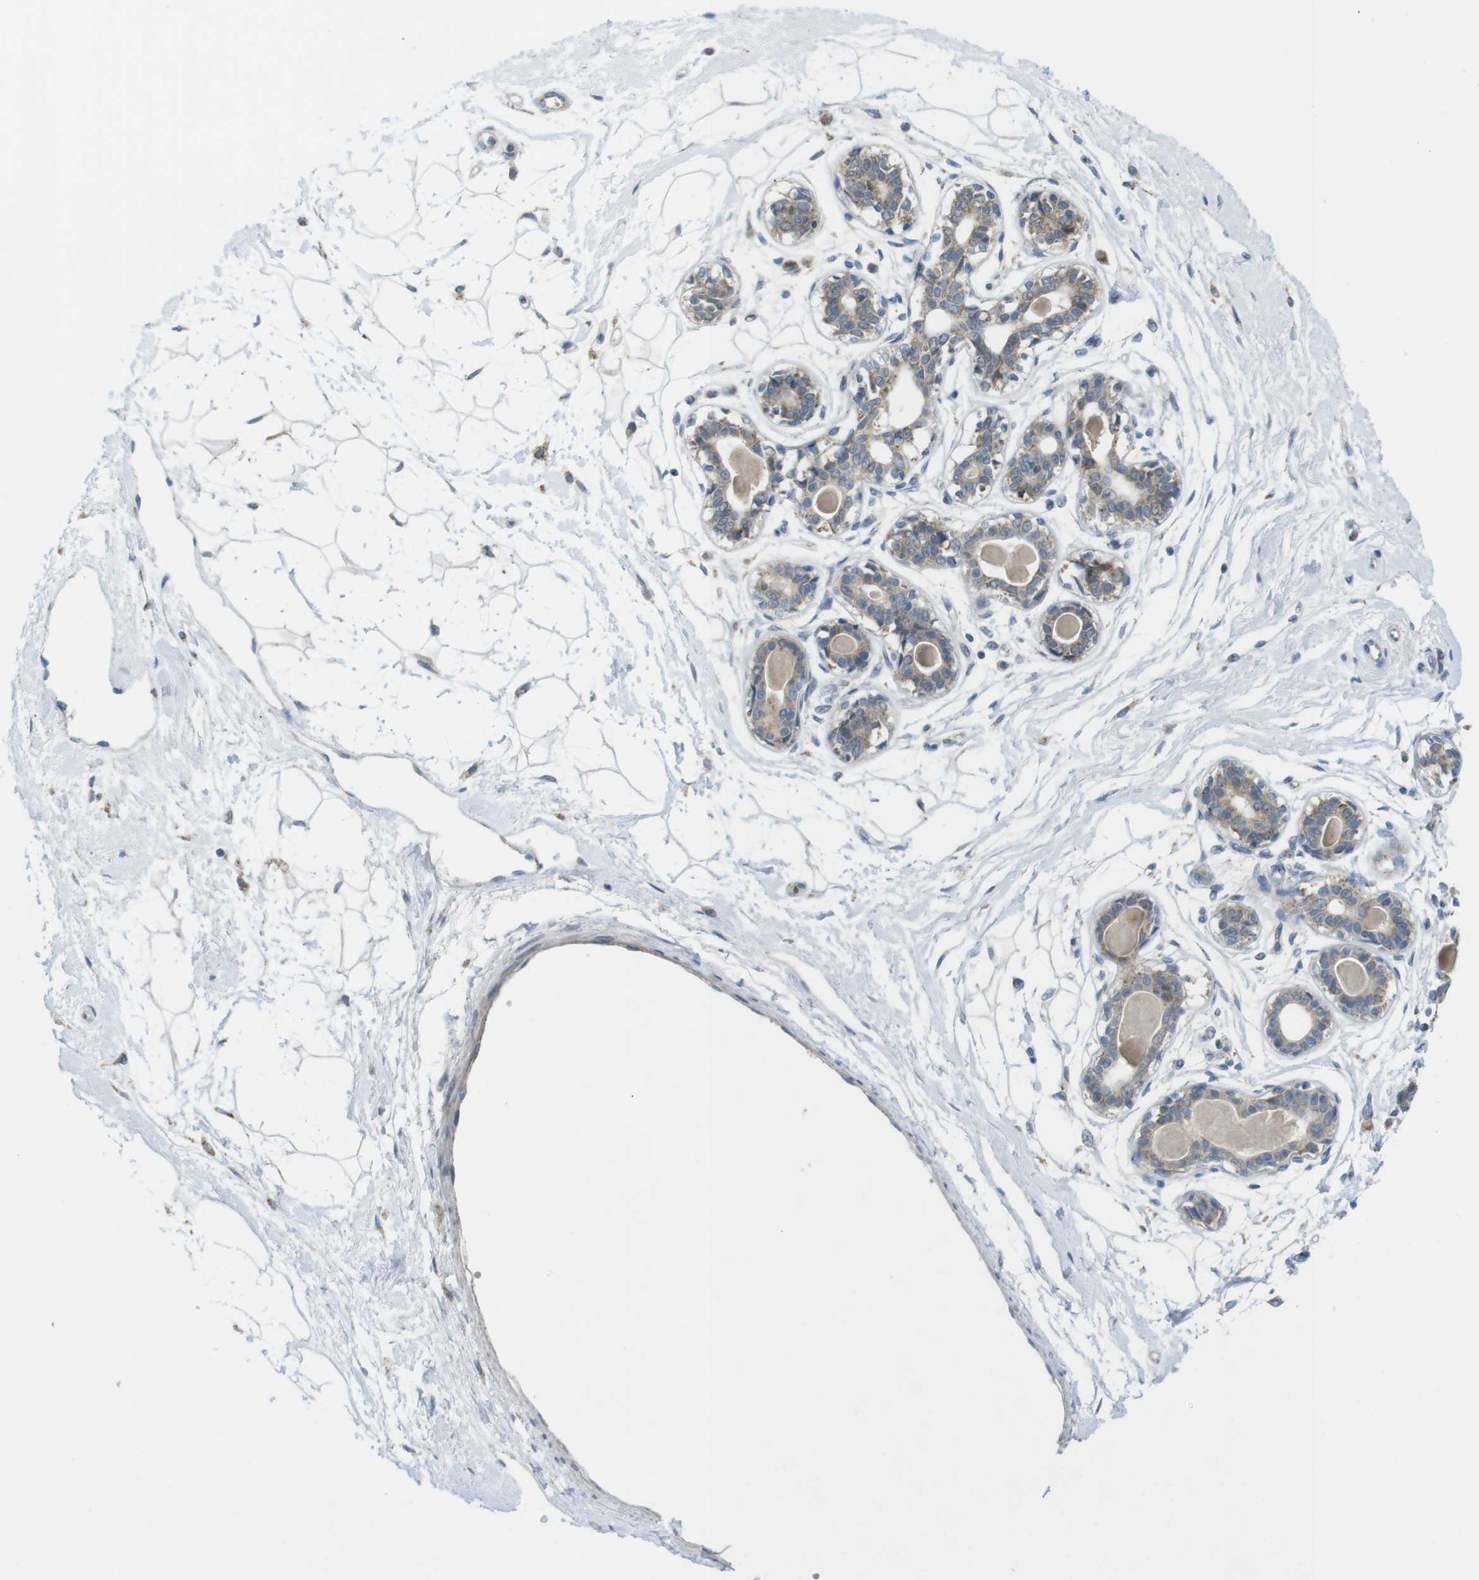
{"staining": {"intensity": "negative", "quantity": "none", "location": "none"}, "tissue": "breast", "cell_type": "Adipocytes", "image_type": "normal", "snomed": [{"axis": "morphology", "description": "Normal tissue, NOS"}, {"axis": "topography", "description": "Breast"}], "caption": "This is an IHC histopathology image of normal breast. There is no positivity in adipocytes.", "gene": "MARCHF1", "patient": {"sex": "female", "age": 45}}